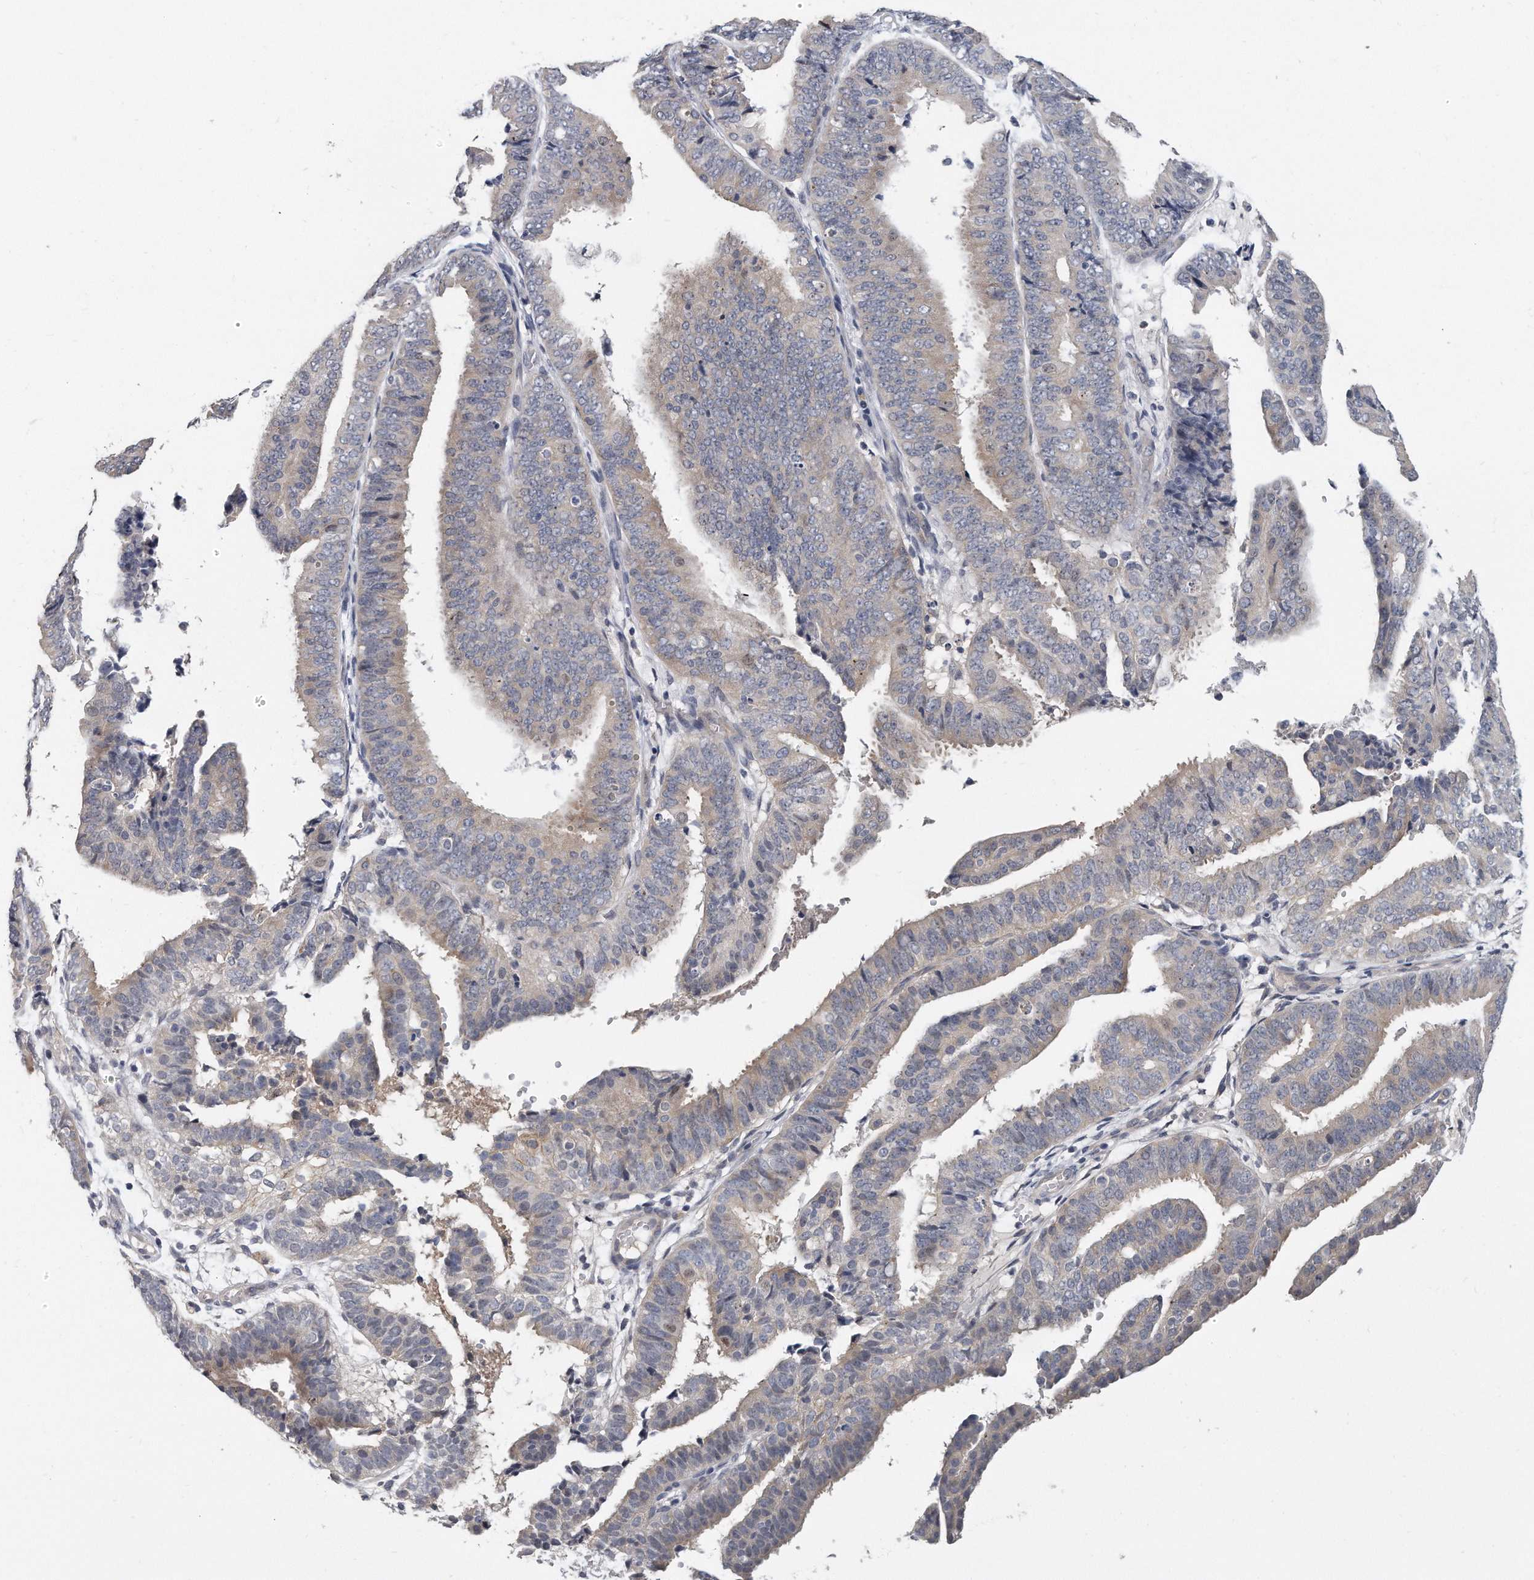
{"staining": {"intensity": "weak", "quantity": "<25%", "location": "cytoplasmic/membranous"}, "tissue": "endometrial cancer", "cell_type": "Tumor cells", "image_type": "cancer", "snomed": [{"axis": "morphology", "description": "Adenocarcinoma, NOS"}, {"axis": "topography", "description": "Endometrium"}], "caption": "Photomicrograph shows no significant protein staining in tumor cells of endometrial adenocarcinoma.", "gene": "KLHL7", "patient": {"sex": "female", "age": 63}}